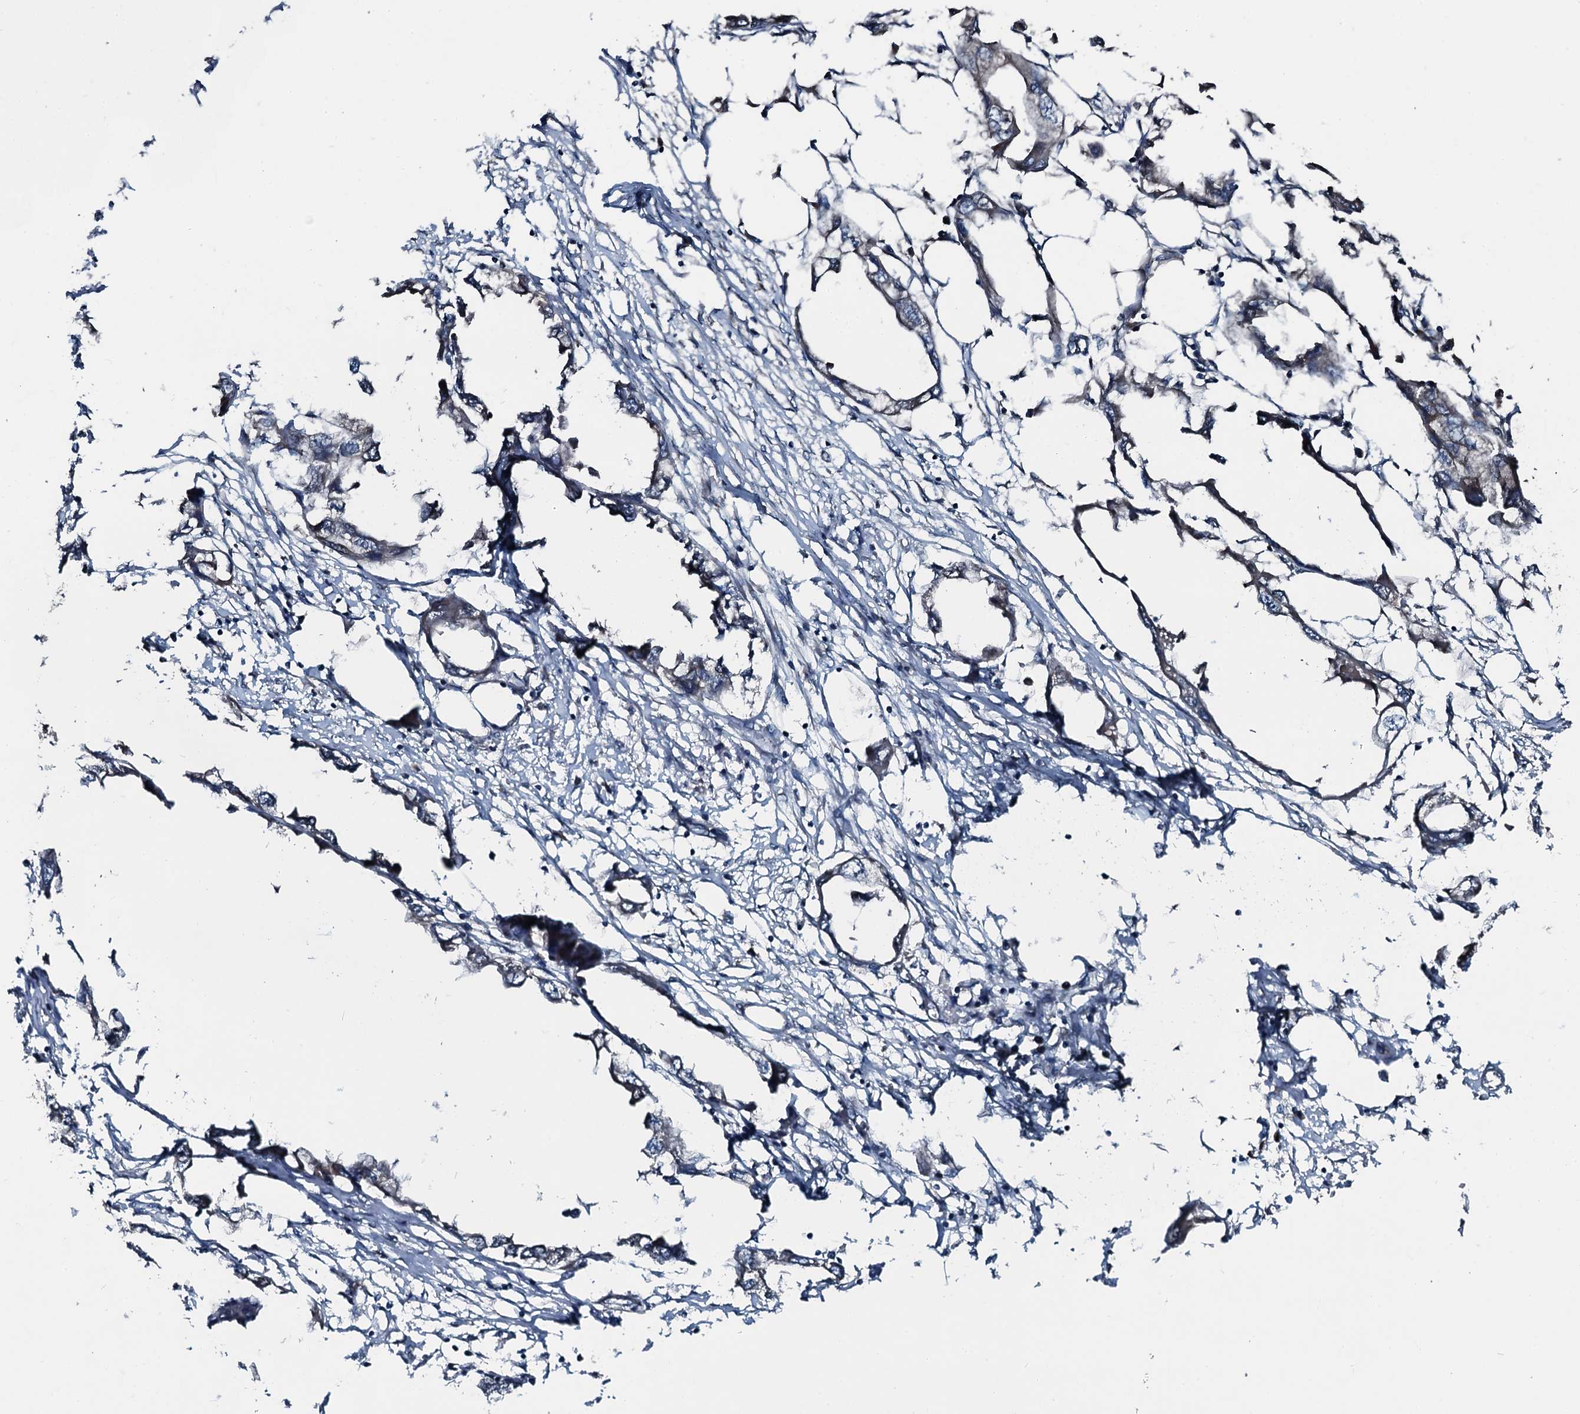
{"staining": {"intensity": "weak", "quantity": "<25%", "location": "cytoplasmic/membranous"}, "tissue": "endometrial cancer", "cell_type": "Tumor cells", "image_type": "cancer", "snomed": [{"axis": "morphology", "description": "Adenocarcinoma, NOS"}, {"axis": "morphology", "description": "Adenocarcinoma, metastatic, NOS"}, {"axis": "topography", "description": "Adipose tissue"}, {"axis": "topography", "description": "Endometrium"}], "caption": "Immunohistochemistry (IHC) histopathology image of neoplastic tissue: human endometrial metastatic adenocarcinoma stained with DAB shows no significant protein staining in tumor cells.", "gene": "AARS1", "patient": {"sex": "female", "age": 67}}